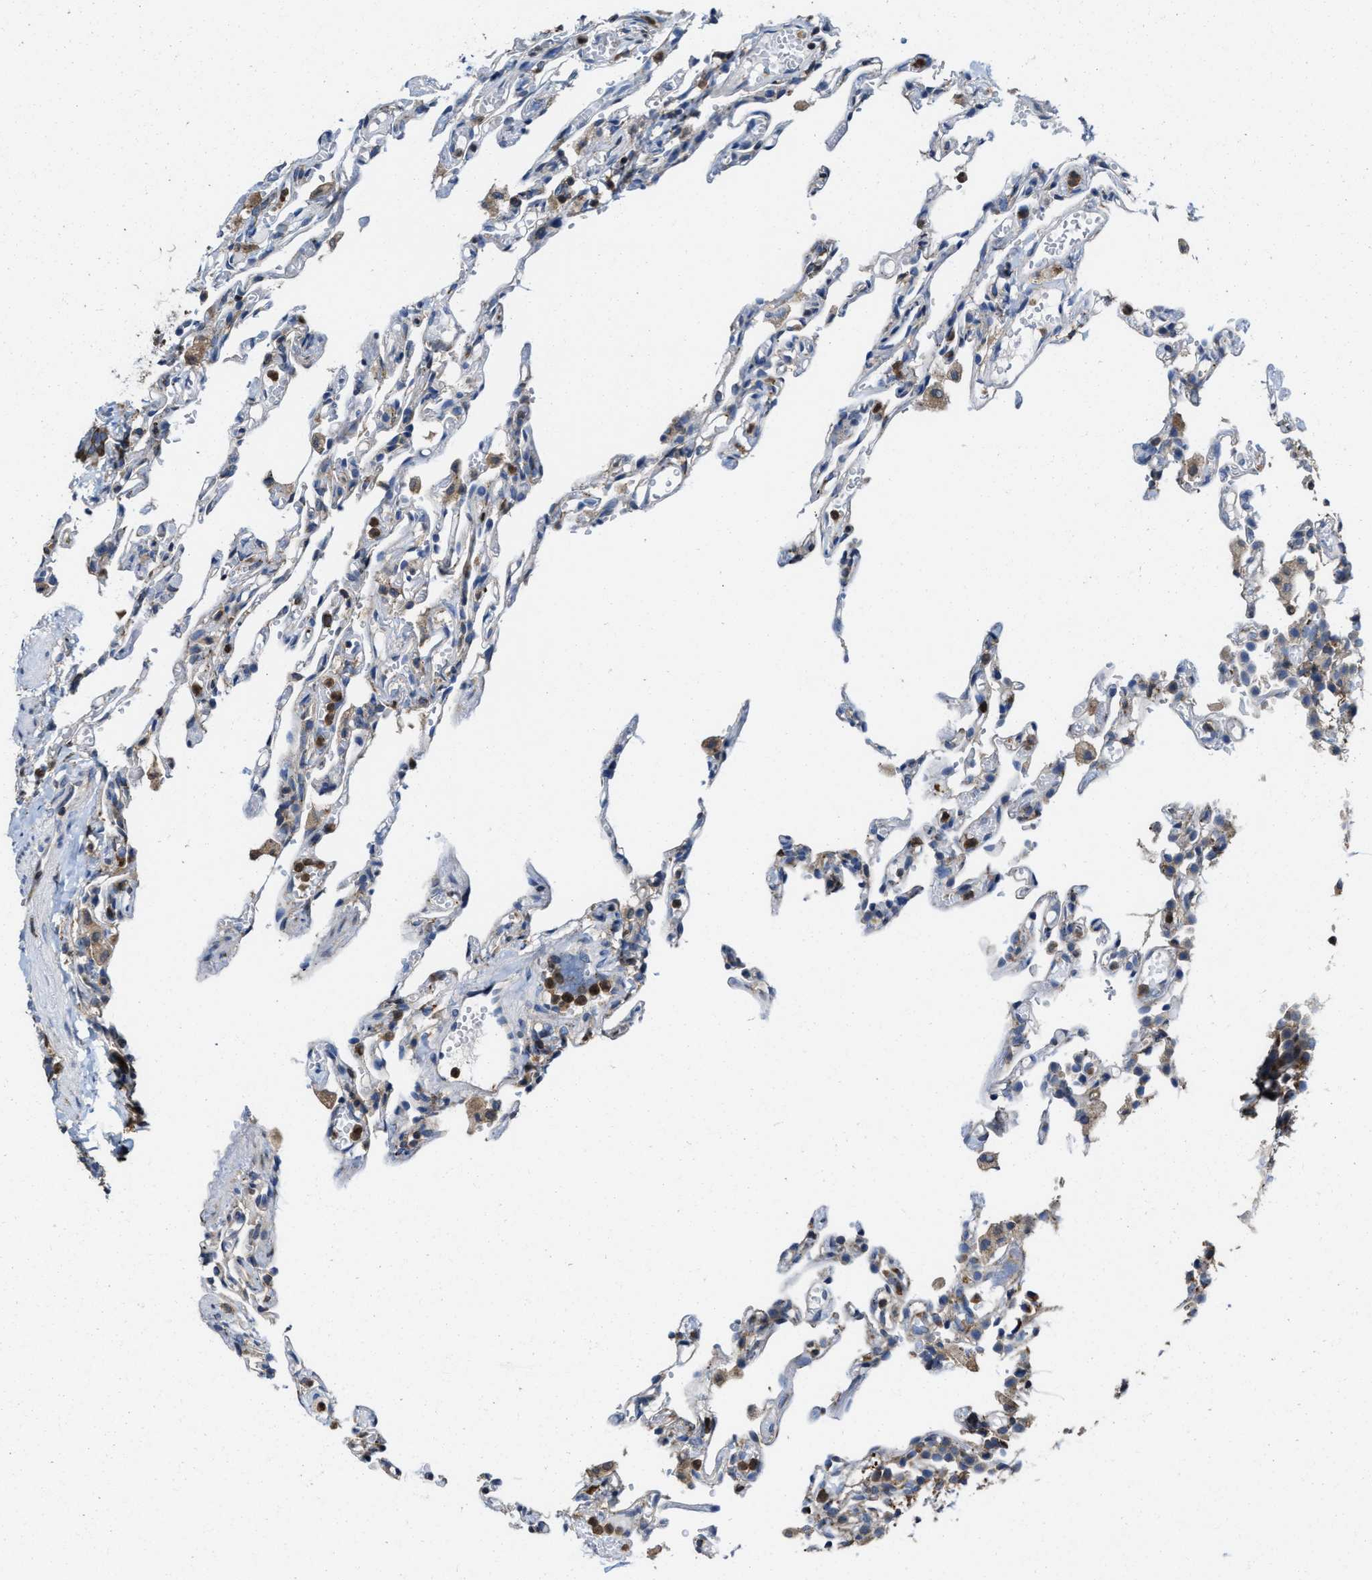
{"staining": {"intensity": "negative", "quantity": "none", "location": "none"}, "tissue": "lung", "cell_type": "Alveolar cells", "image_type": "normal", "snomed": [{"axis": "morphology", "description": "Normal tissue, NOS"}, {"axis": "topography", "description": "Lung"}], "caption": "IHC histopathology image of normal lung: human lung stained with DAB displays no significant protein expression in alveolar cells.", "gene": "FGD3", "patient": {"sex": "male", "age": 21}}